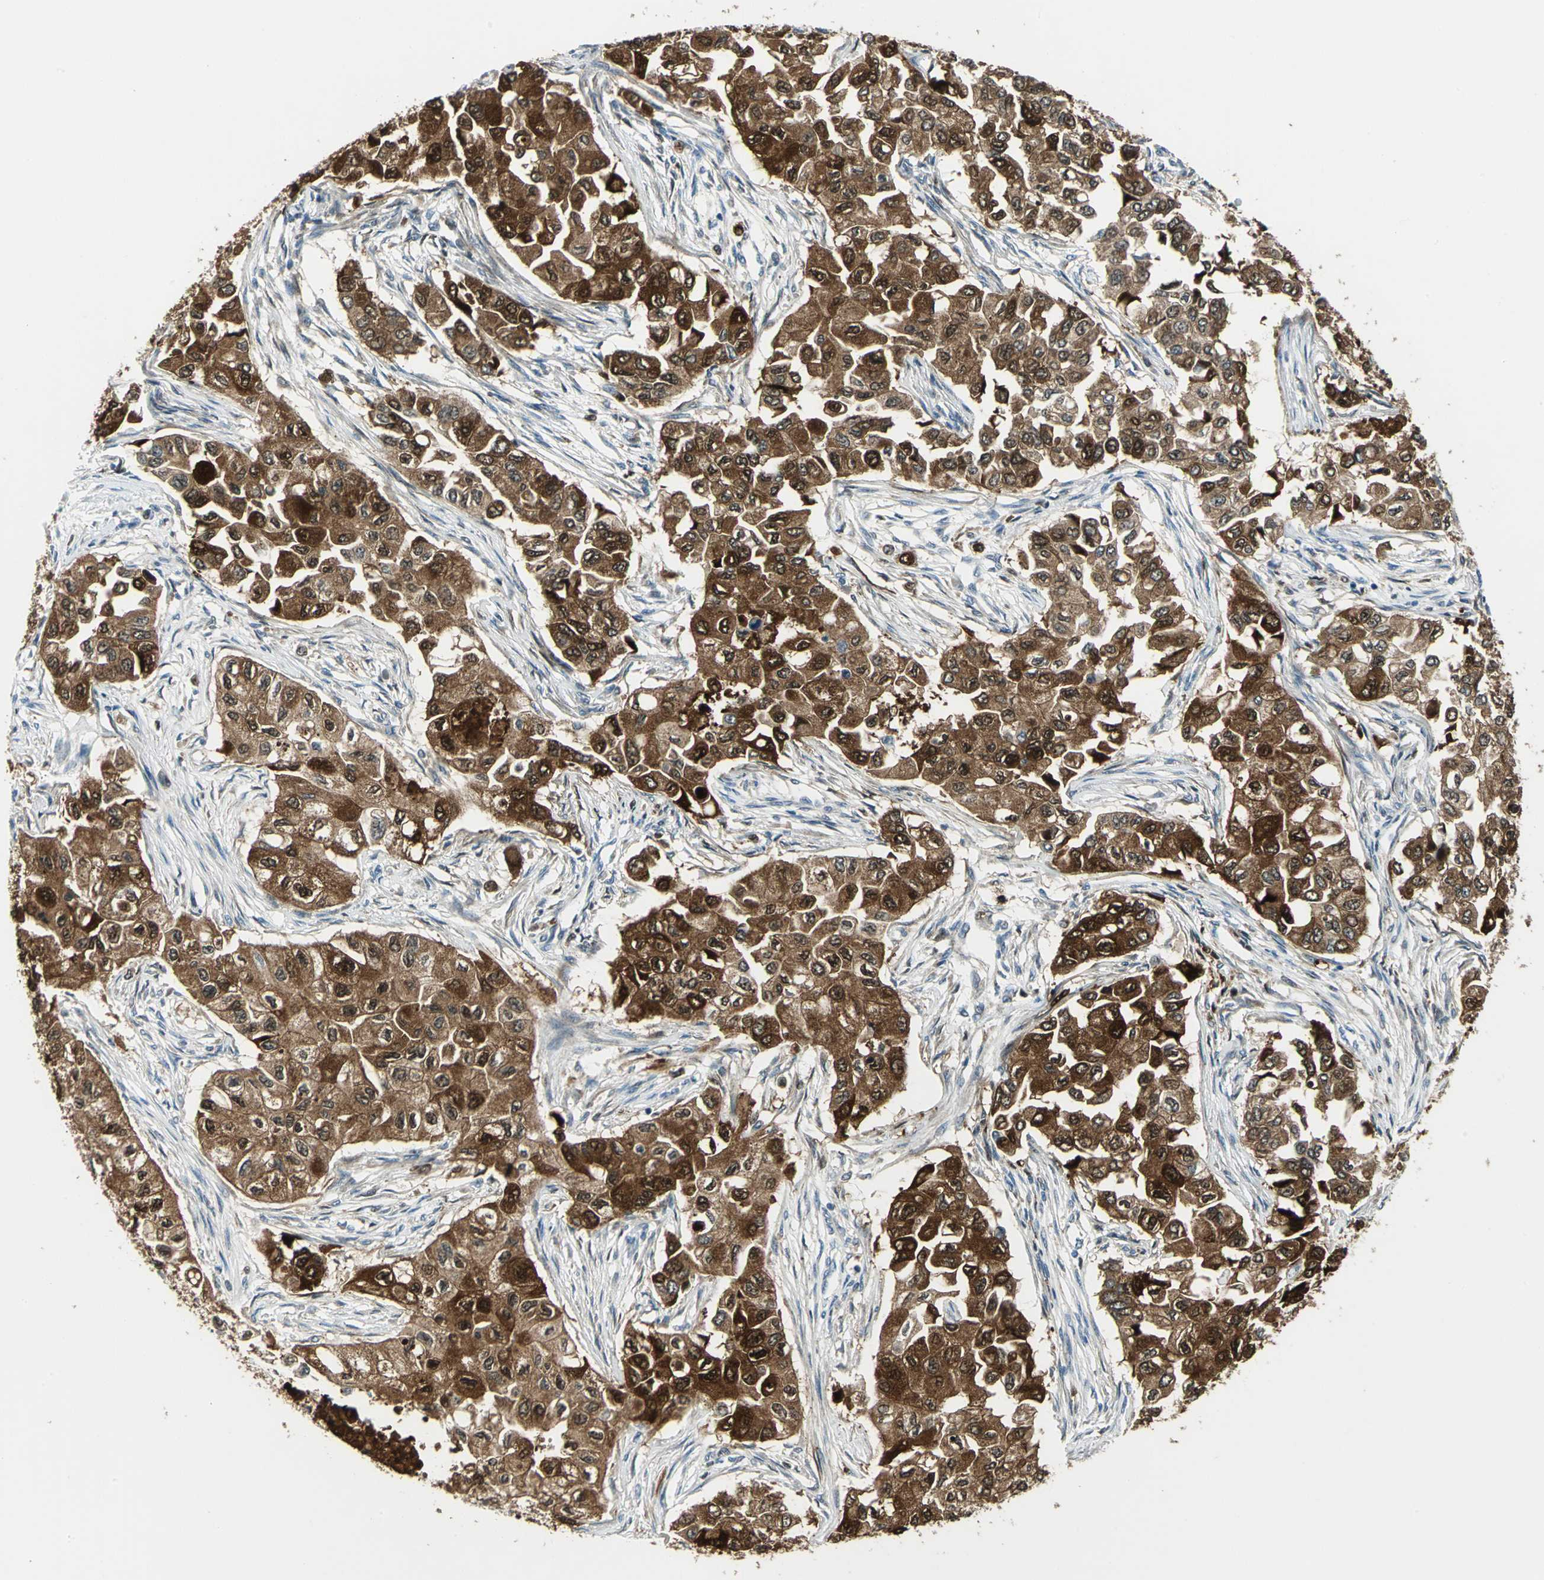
{"staining": {"intensity": "strong", "quantity": ">75%", "location": "cytoplasmic/membranous"}, "tissue": "breast cancer", "cell_type": "Tumor cells", "image_type": "cancer", "snomed": [{"axis": "morphology", "description": "Normal tissue, NOS"}, {"axis": "morphology", "description": "Duct carcinoma"}, {"axis": "topography", "description": "Breast"}], "caption": "Immunohistochemical staining of infiltrating ductal carcinoma (breast) reveals high levels of strong cytoplasmic/membranous positivity in approximately >75% of tumor cells.", "gene": "HSPB1", "patient": {"sex": "female", "age": 49}}